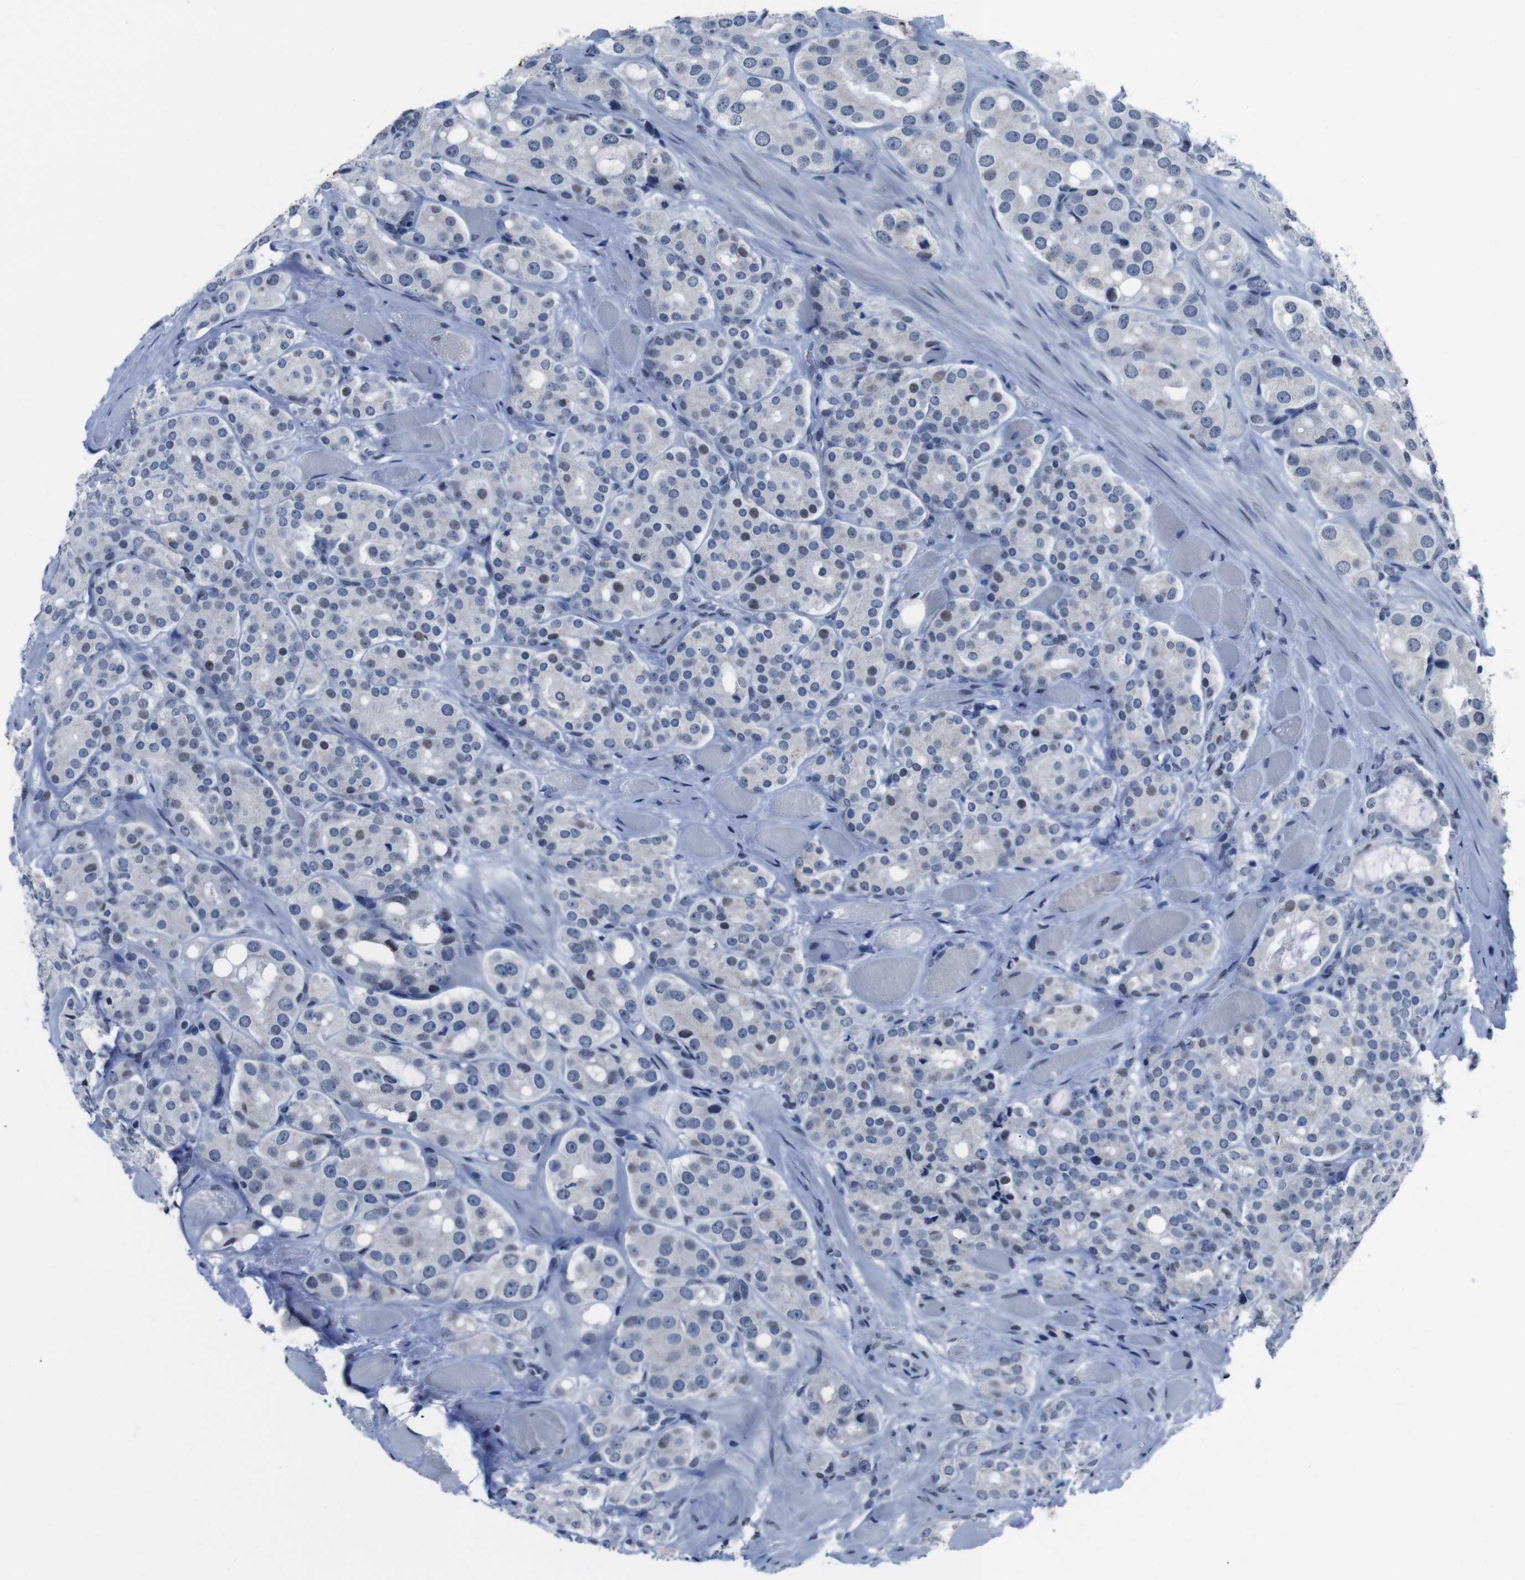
{"staining": {"intensity": "weak", "quantity": "<25%", "location": "nuclear"}, "tissue": "prostate cancer", "cell_type": "Tumor cells", "image_type": "cancer", "snomed": [{"axis": "morphology", "description": "Adenocarcinoma, High grade"}, {"axis": "topography", "description": "Prostate"}], "caption": "Prostate adenocarcinoma (high-grade) was stained to show a protein in brown. There is no significant expression in tumor cells.", "gene": "PIP4P2", "patient": {"sex": "male", "age": 65}}